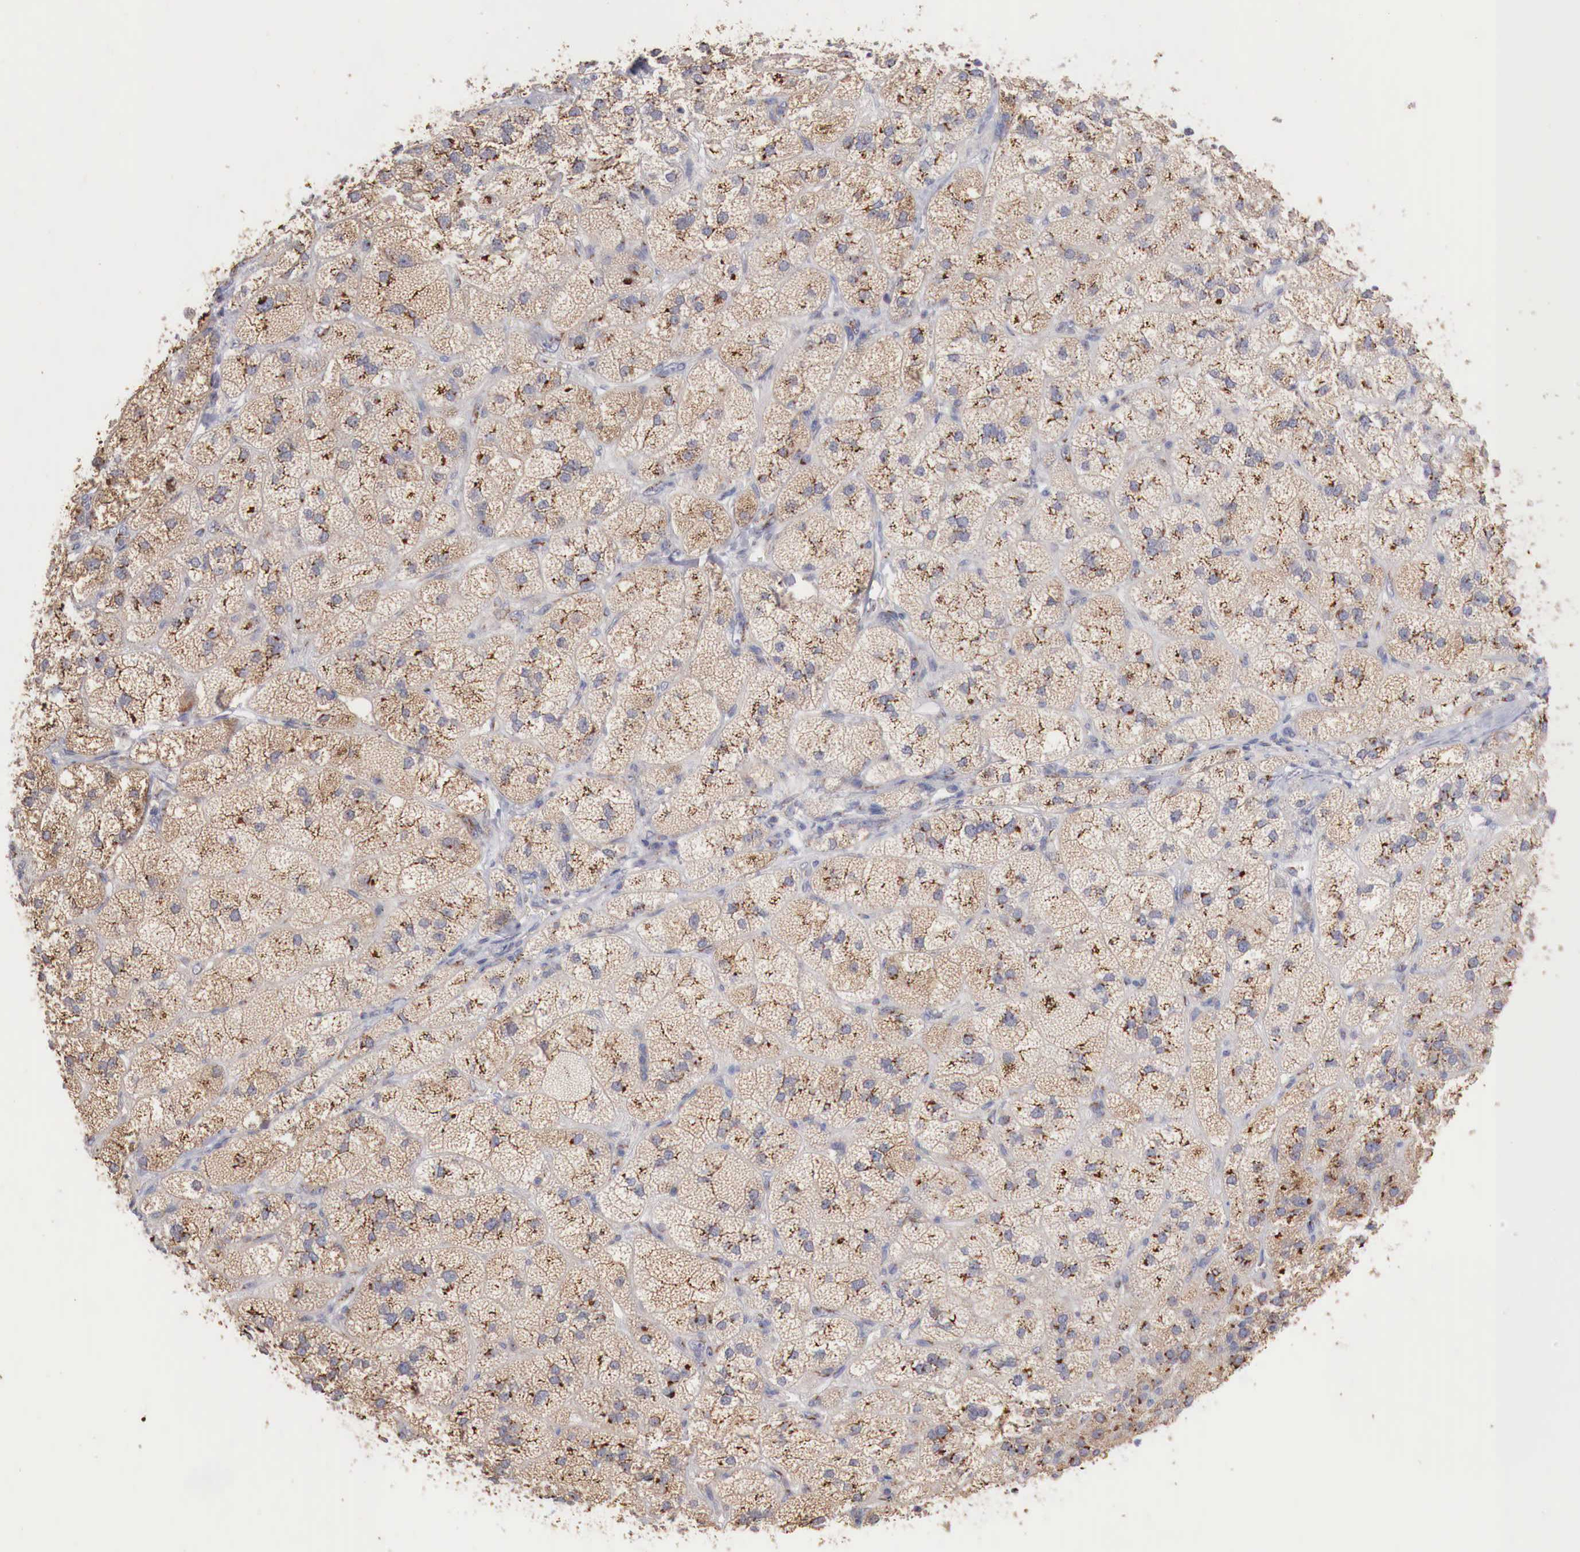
{"staining": {"intensity": "moderate", "quantity": ">75%", "location": "cytoplasmic/membranous"}, "tissue": "adrenal gland", "cell_type": "Glandular cells", "image_type": "normal", "snomed": [{"axis": "morphology", "description": "Normal tissue, NOS"}, {"axis": "topography", "description": "Adrenal gland"}], "caption": "The image shows staining of benign adrenal gland, revealing moderate cytoplasmic/membranous protein expression (brown color) within glandular cells.", "gene": "SYAP1", "patient": {"sex": "female", "age": 60}}